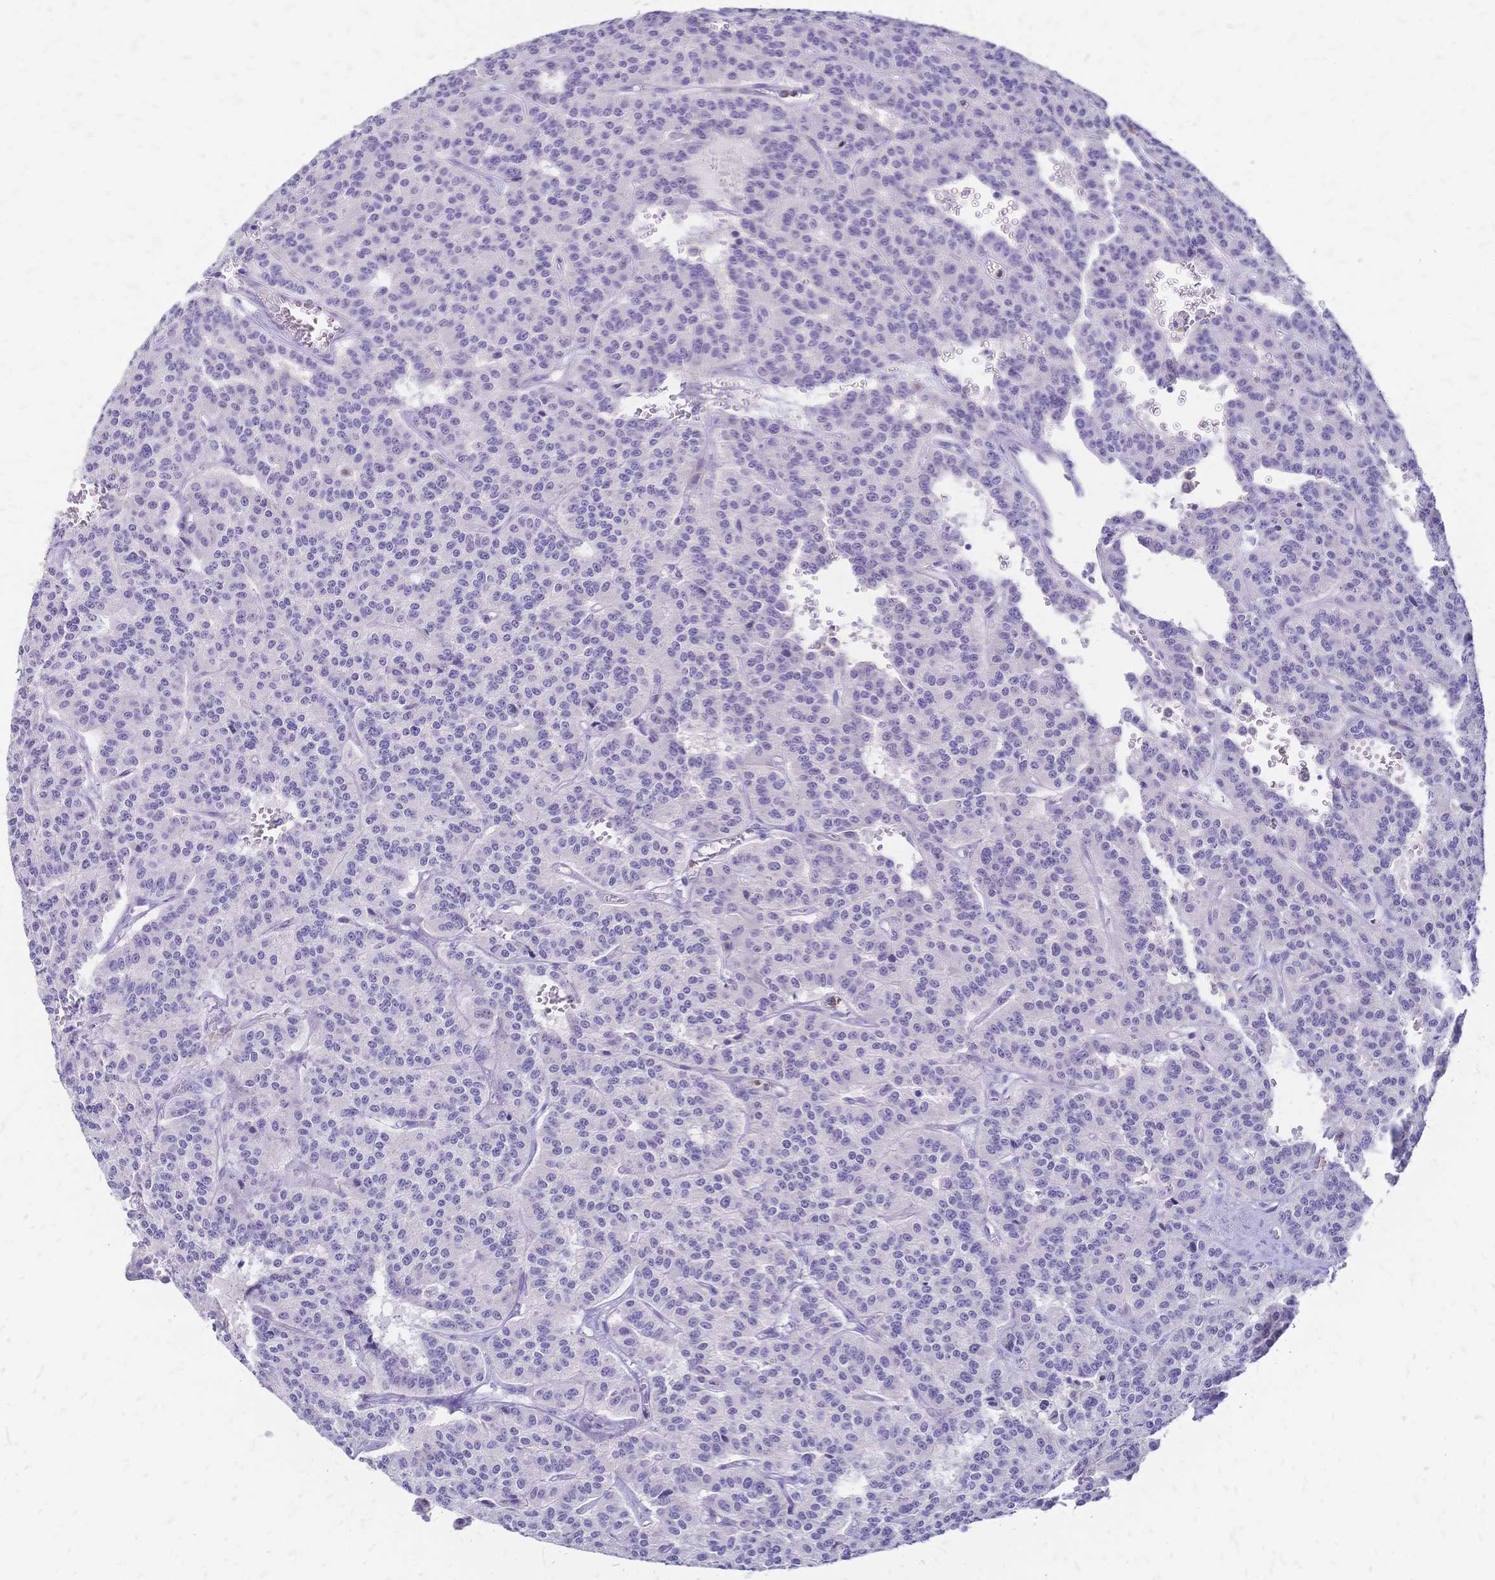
{"staining": {"intensity": "negative", "quantity": "none", "location": "none"}, "tissue": "carcinoid", "cell_type": "Tumor cells", "image_type": "cancer", "snomed": [{"axis": "morphology", "description": "Carcinoid, malignant, NOS"}, {"axis": "topography", "description": "Lung"}], "caption": "Immunohistochemical staining of human carcinoid exhibits no significant expression in tumor cells. (DAB IHC with hematoxylin counter stain).", "gene": "IL2RA", "patient": {"sex": "female", "age": 71}}